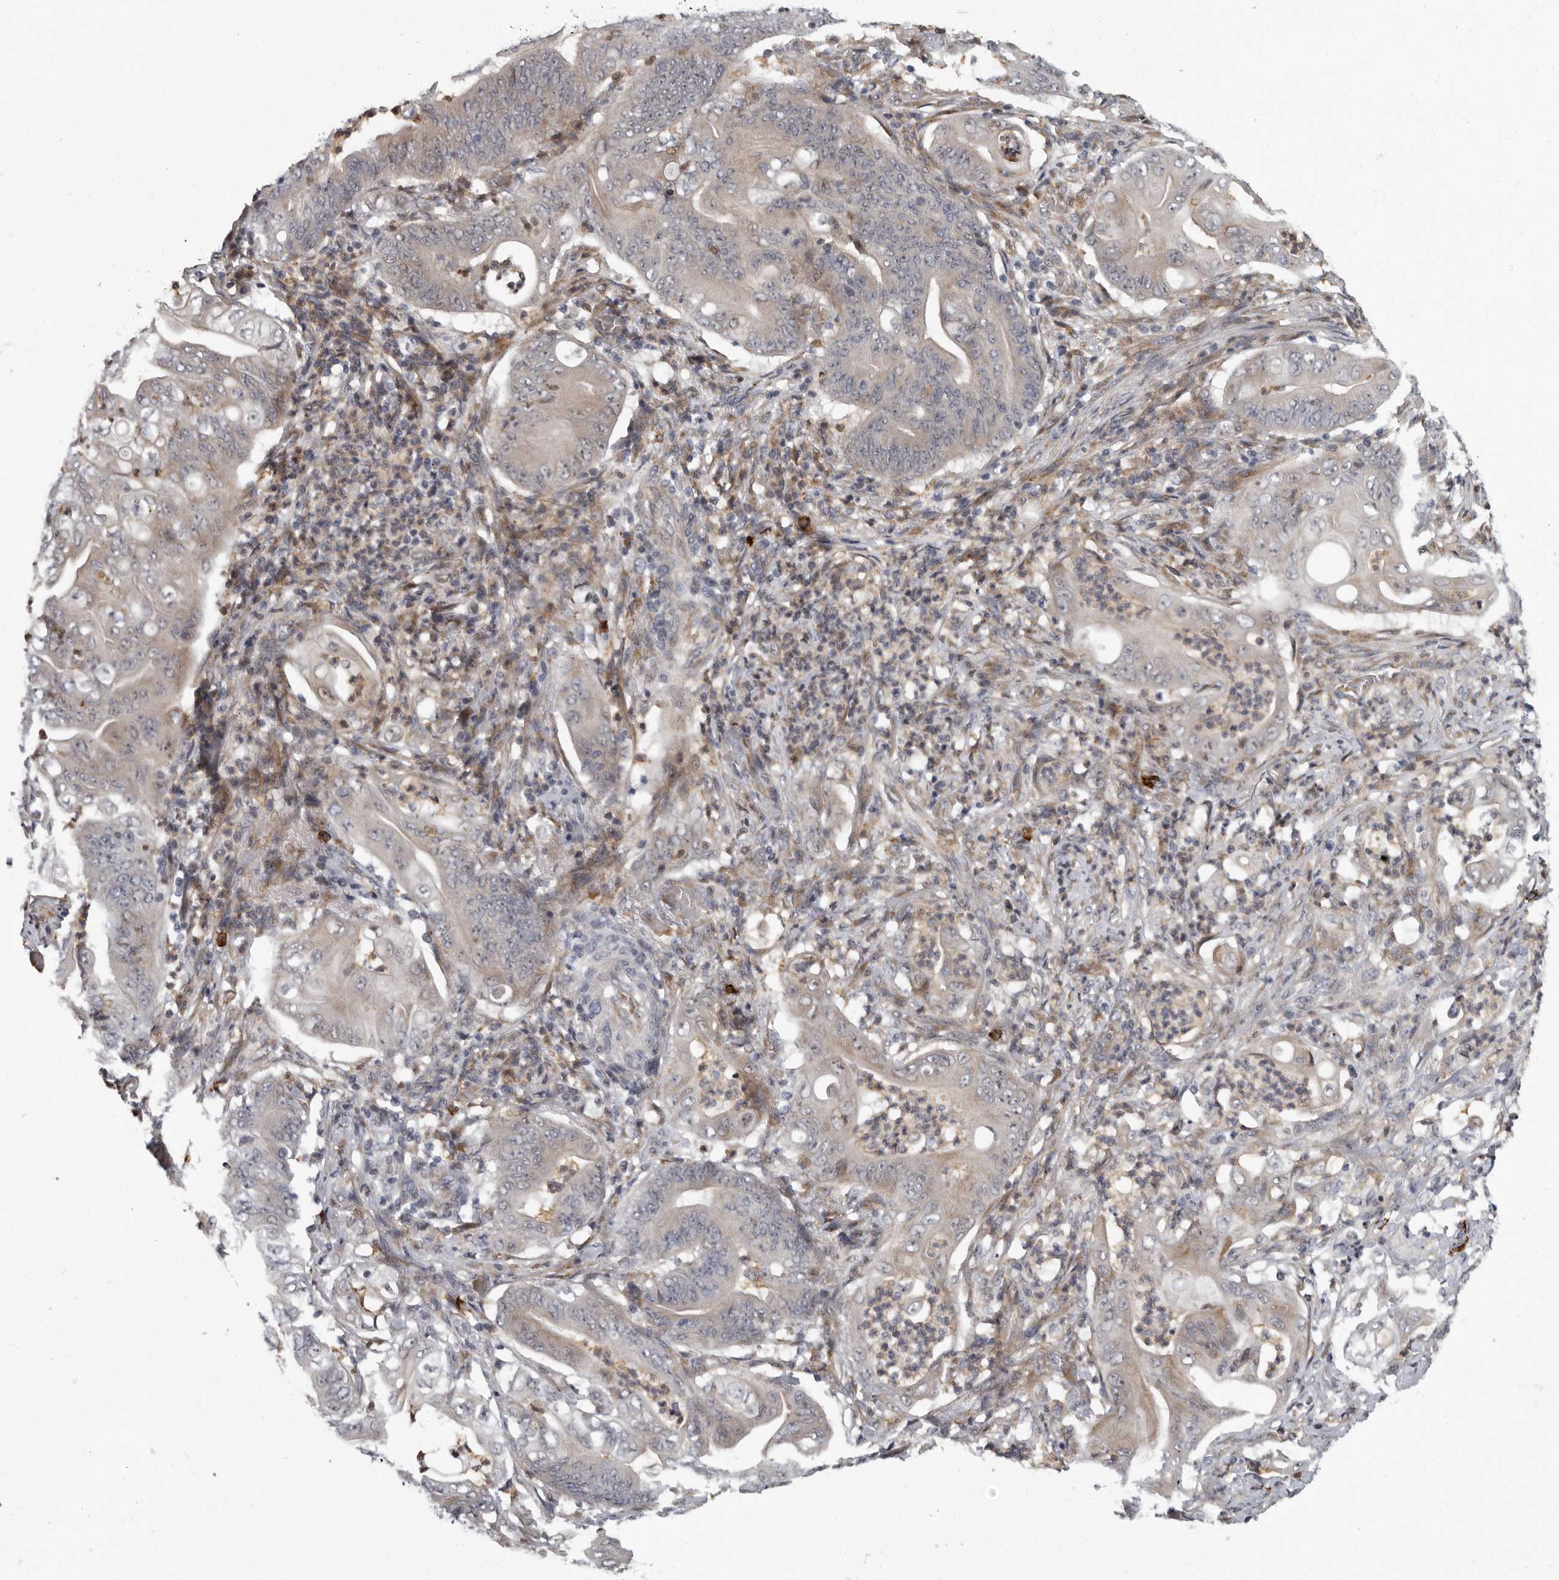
{"staining": {"intensity": "weak", "quantity": ">75%", "location": "cytoplasmic/membranous"}, "tissue": "stomach cancer", "cell_type": "Tumor cells", "image_type": "cancer", "snomed": [{"axis": "morphology", "description": "Adenocarcinoma, NOS"}, {"axis": "topography", "description": "Stomach"}], "caption": "Immunohistochemical staining of stomach cancer (adenocarcinoma) reveals weak cytoplasmic/membranous protein expression in approximately >75% of tumor cells. The protein of interest is stained brown, and the nuclei are stained in blue (DAB (3,3'-diaminobenzidine) IHC with brightfield microscopy, high magnification).", "gene": "PDCD11", "patient": {"sex": "female", "age": 73}}